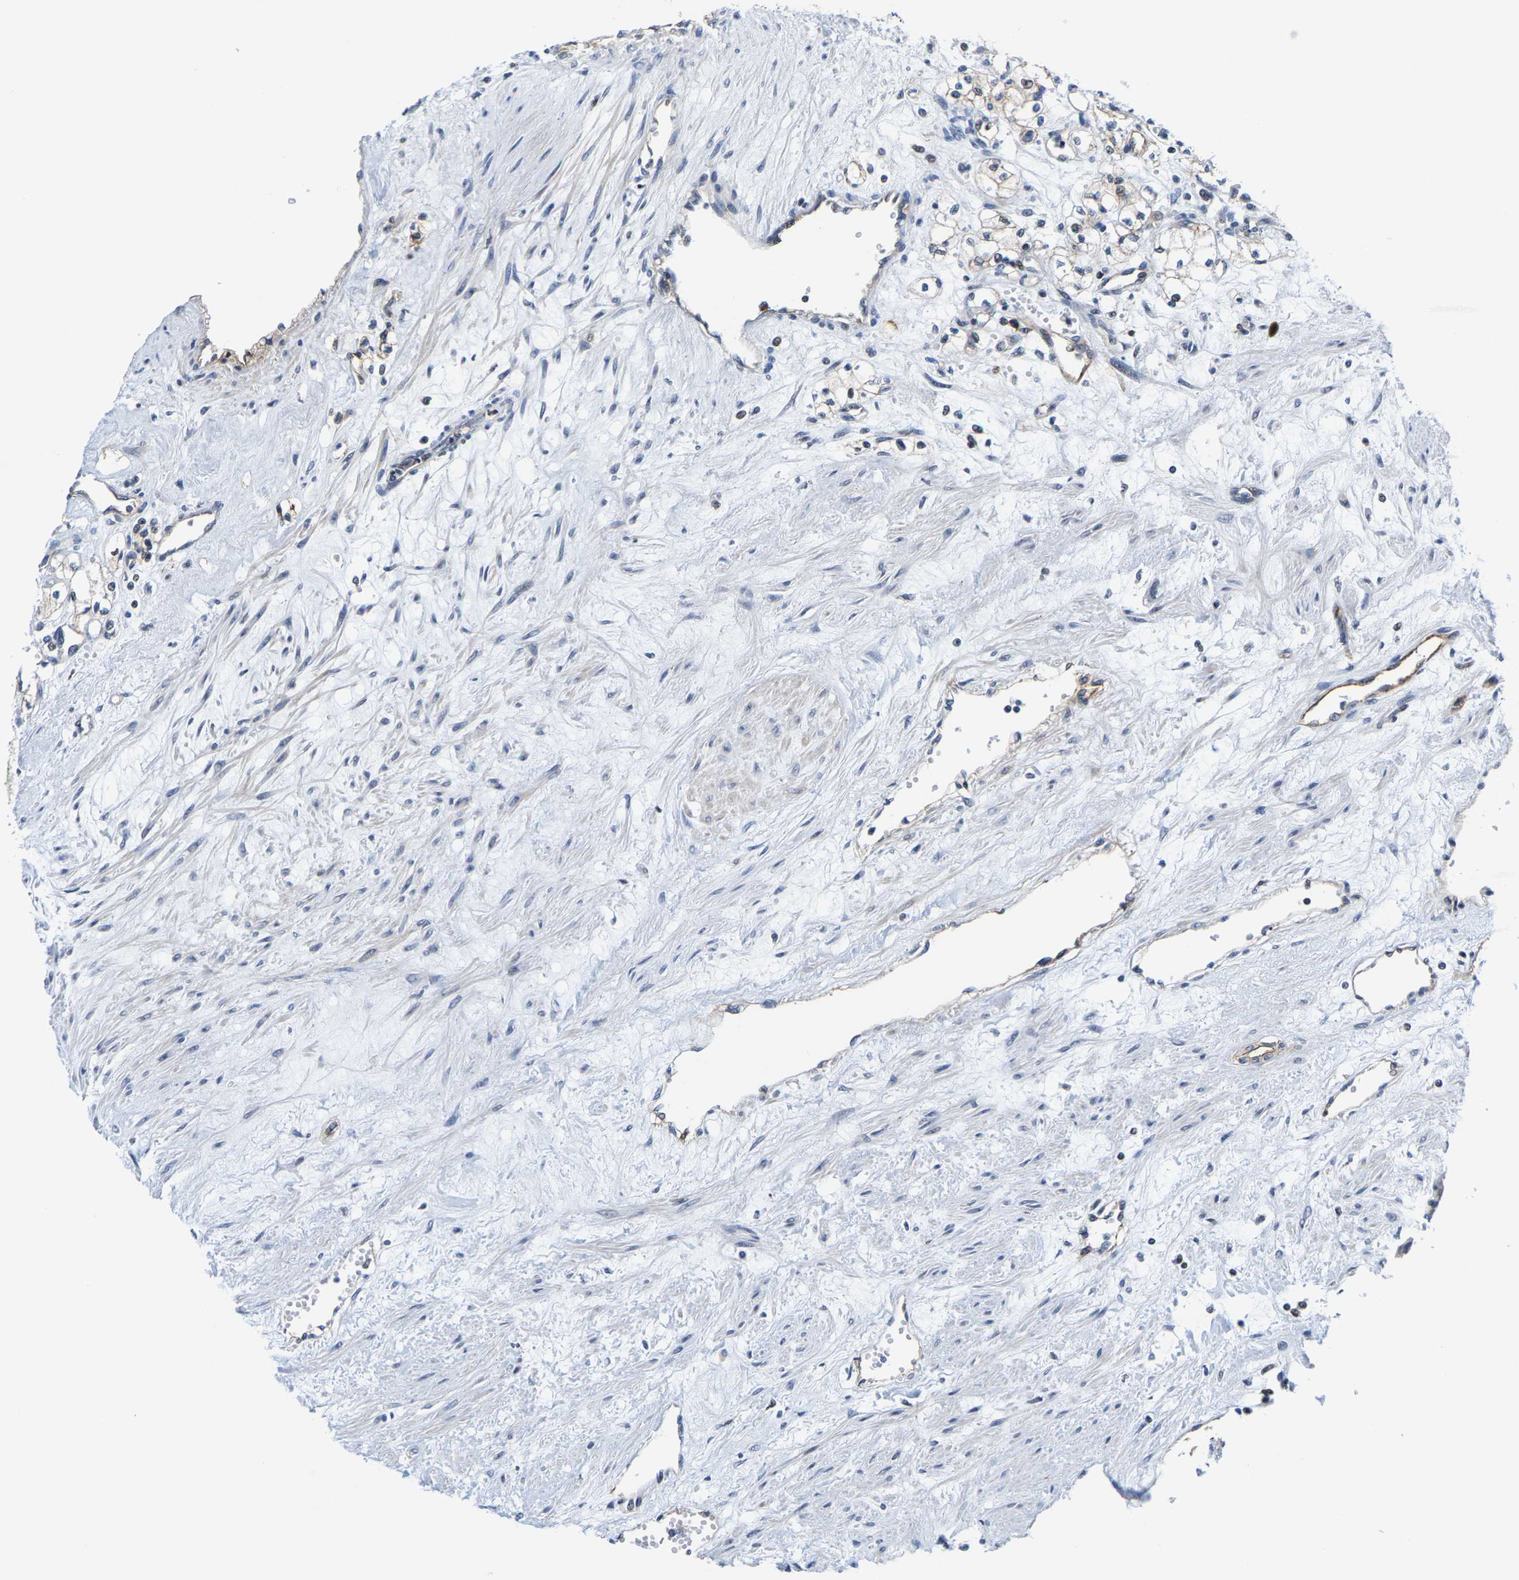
{"staining": {"intensity": "weak", "quantity": "25%-75%", "location": "cytoplasmic/membranous"}, "tissue": "renal cancer", "cell_type": "Tumor cells", "image_type": "cancer", "snomed": [{"axis": "morphology", "description": "Adenocarcinoma, NOS"}, {"axis": "topography", "description": "Kidney"}], "caption": "A high-resolution histopathology image shows IHC staining of renal adenocarcinoma, which shows weak cytoplasmic/membranous expression in about 25%-75% of tumor cells.", "gene": "GTPBP10", "patient": {"sex": "male", "age": 59}}